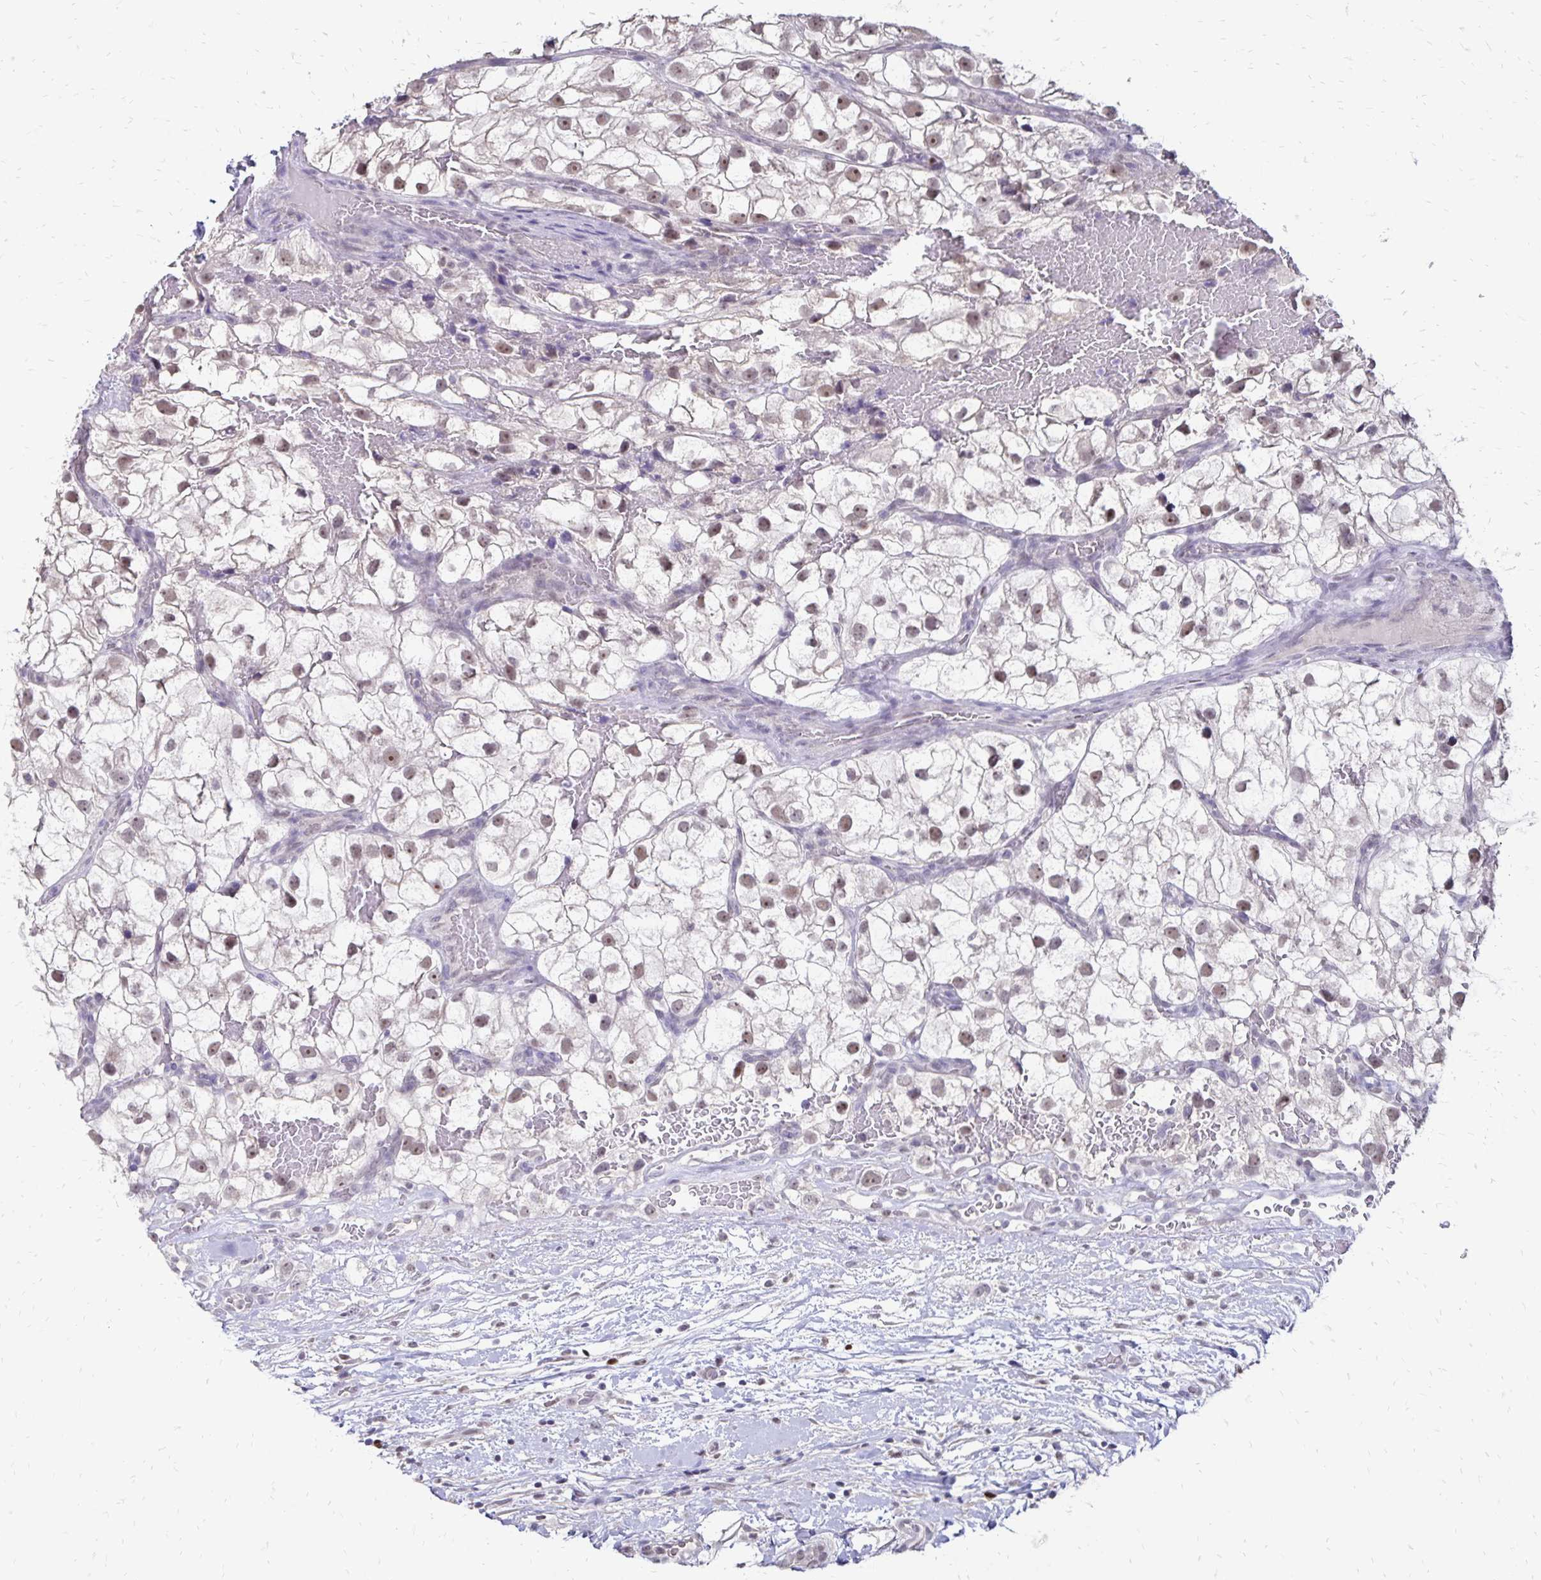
{"staining": {"intensity": "weak", "quantity": ">75%", "location": "nuclear"}, "tissue": "renal cancer", "cell_type": "Tumor cells", "image_type": "cancer", "snomed": [{"axis": "morphology", "description": "Adenocarcinoma, NOS"}, {"axis": "topography", "description": "Kidney"}], "caption": "There is low levels of weak nuclear positivity in tumor cells of adenocarcinoma (renal), as demonstrated by immunohistochemical staining (brown color).", "gene": "POLB", "patient": {"sex": "male", "age": 59}}